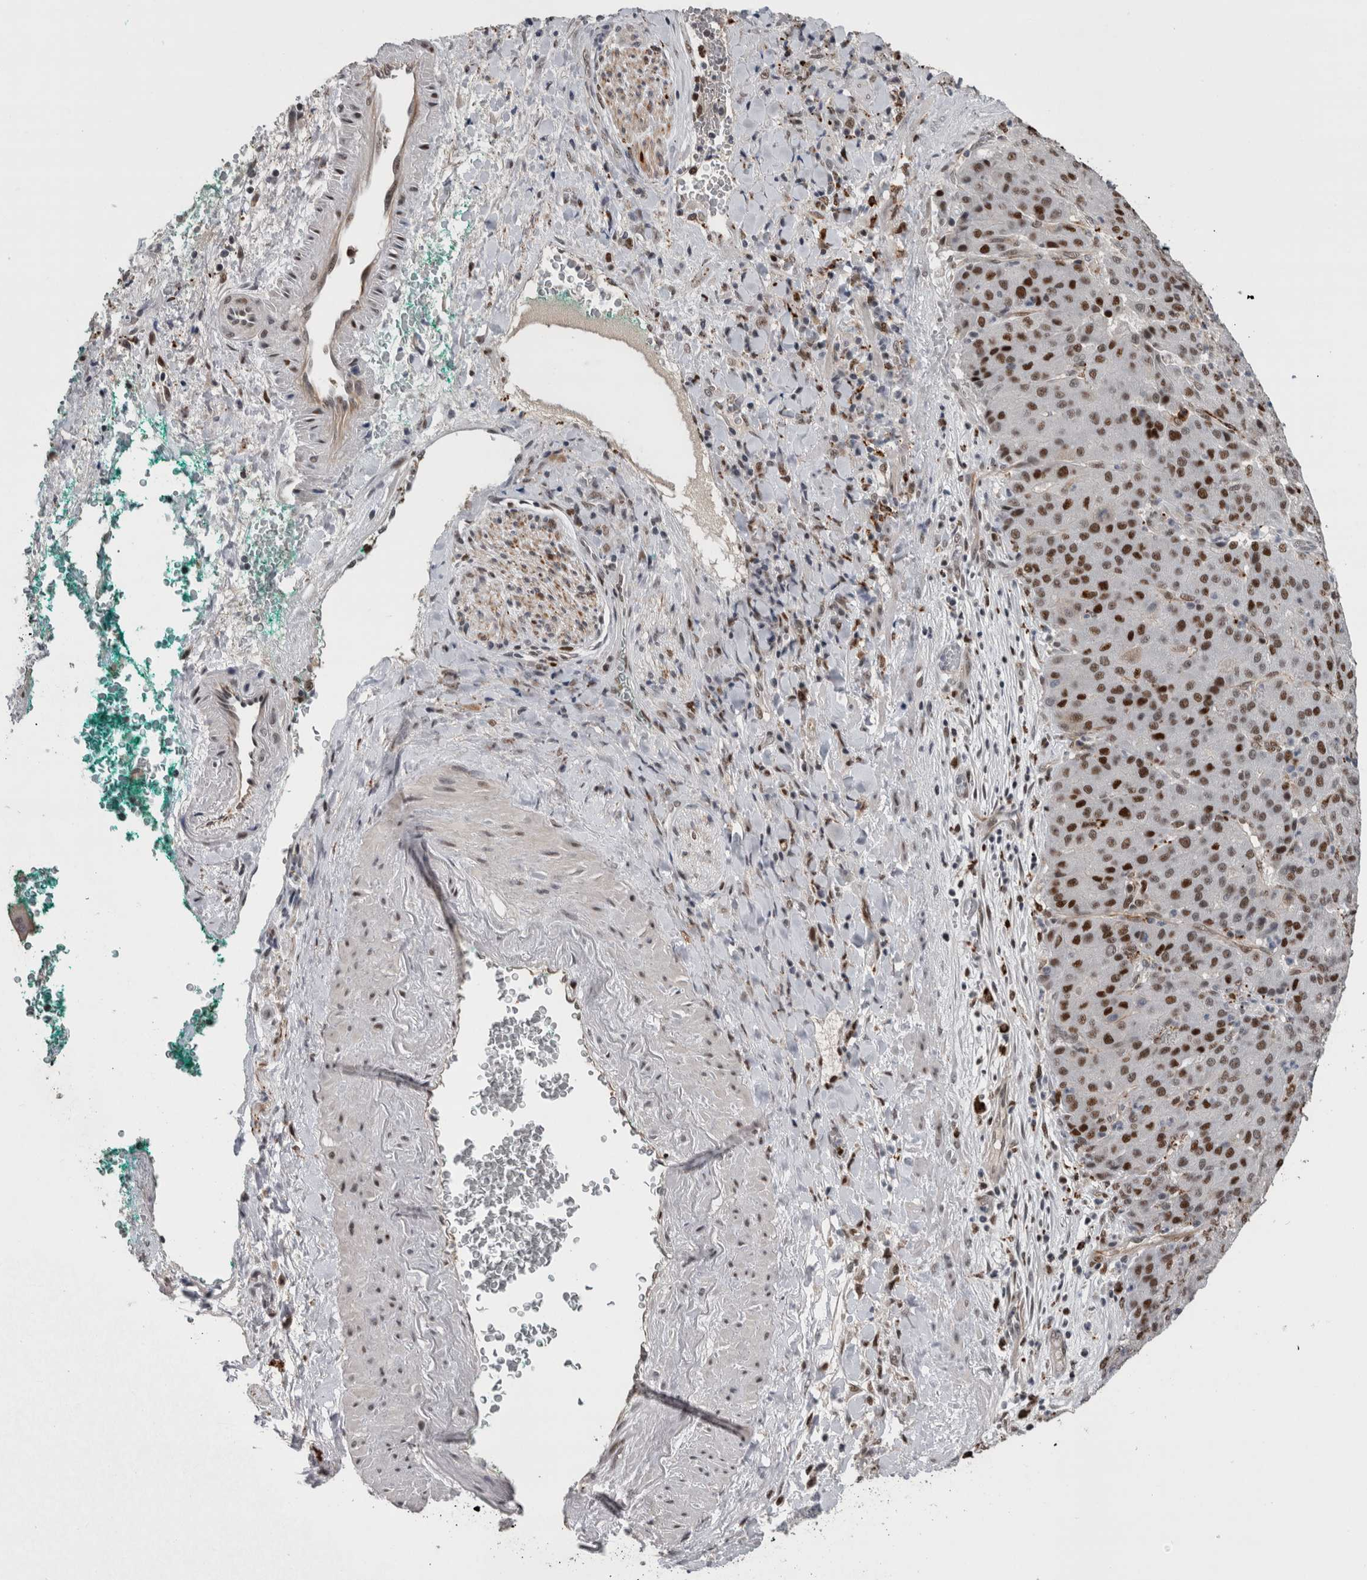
{"staining": {"intensity": "strong", "quantity": ">75%", "location": "nuclear"}, "tissue": "liver cancer", "cell_type": "Tumor cells", "image_type": "cancer", "snomed": [{"axis": "morphology", "description": "Carcinoma, Hepatocellular, NOS"}, {"axis": "topography", "description": "Liver"}], "caption": "Immunohistochemistry (IHC) of hepatocellular carcinoma (liver) displays high levels of strong nuclear staining in about >75% of tumor cells.", "gene": "POLD2", "patient": {"sex": "male", "age": 65}}